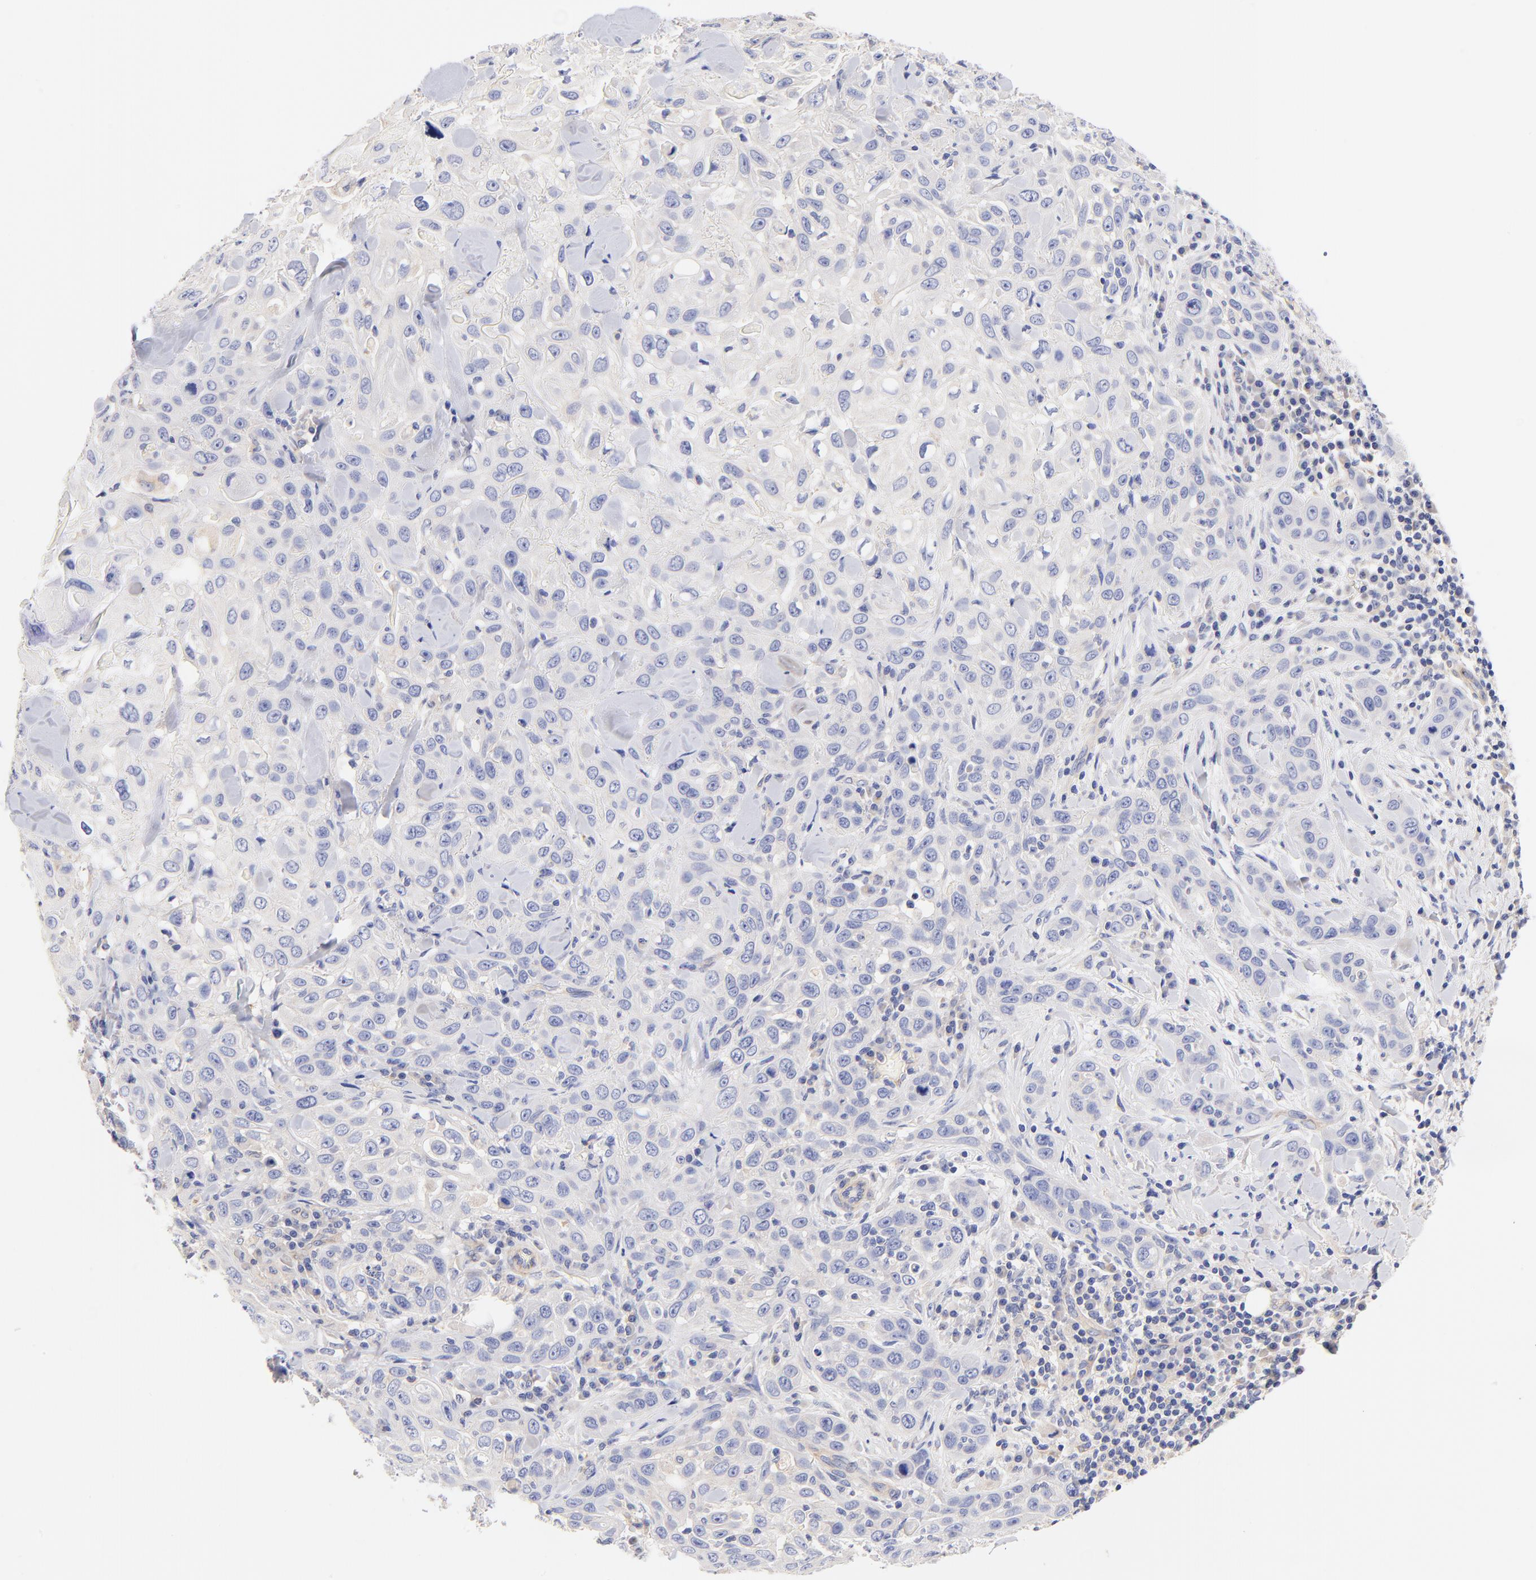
{"staining": {"intensity": "negative", "quantity": "none", "location": "none"}, "tissue": "skin cancer", "cell_type": "Tumor cells", "image_type": "cancer", "snomed": [{"axis": "morphology", "description": "Squamous cell carcinoma, NOS"}, {"axis": "topography", "description": "Skin"}], "caption": "A histopathology image of skin cancer (squamous cell carcinoma) stained for a protein shows no brown staining in tumor cells.", "gene": "HS3ST1", "patient": {"sex": "male", "age": 84}}